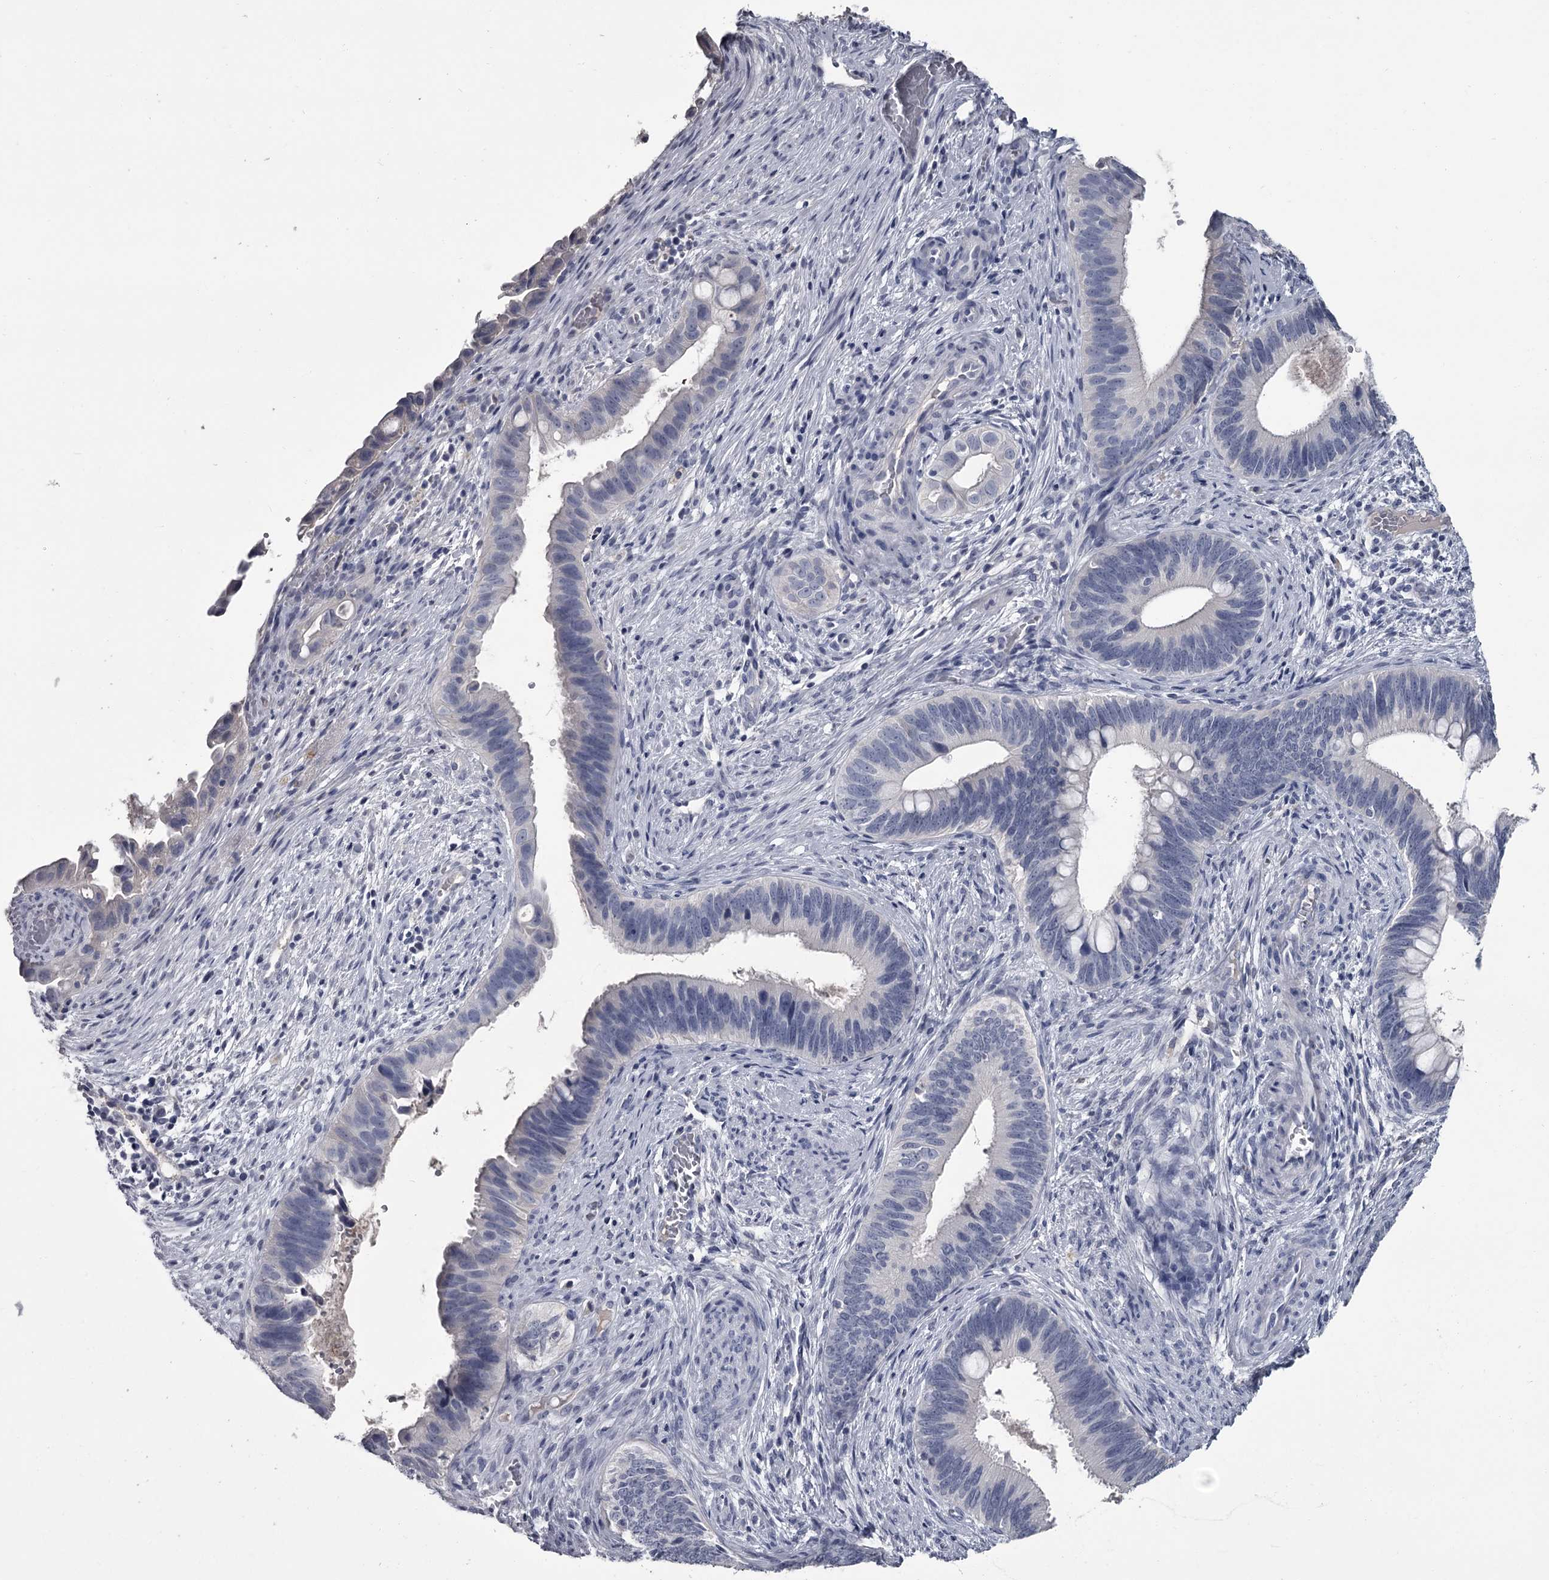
{"staining": {"intensity": "negative", "quantity": "none", "location": "none"}, "tissue": "cervical cancer", "cell_type": "Tumor cells", "image_type": "cancer", "snomed": [{"axis": "morphology", "description": "Adenocarcinoma, NOS"}, {"axis": "topography", "description": "Cervix"}], "caption": "Cervical adenocarcinoma was stained to show a protein in brown. There is no significant staining in tumor cells.", "gene": "DAO", "patient": {"sex": "female", "age": 42}}